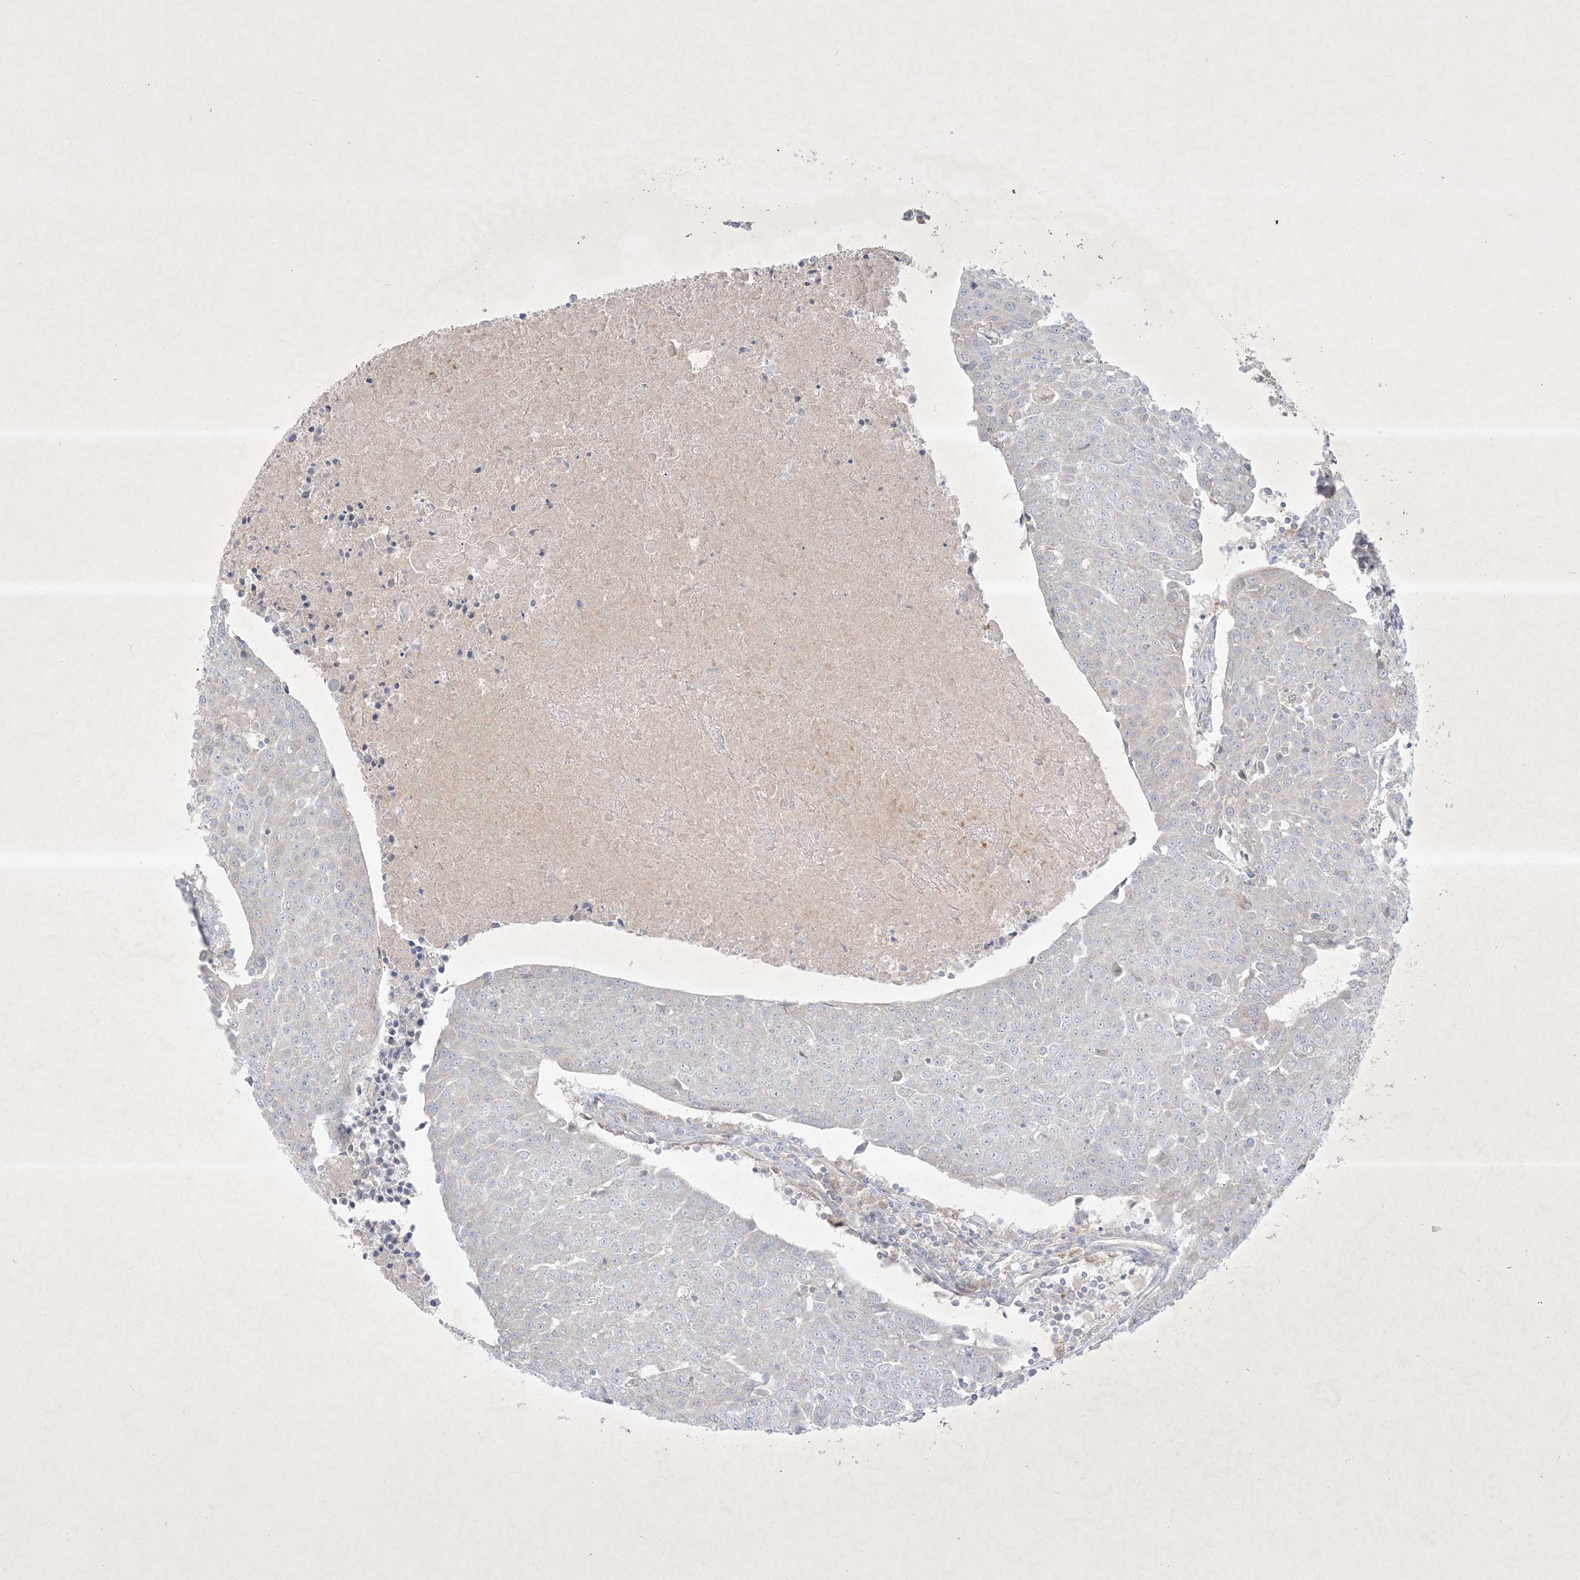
{"staining": {"intensity": "negative", "quantity": "none", "location": "none"}, "tissue": "urothelial cancer", "cell_type": "Tumor cells", "image_type": "cancer", "snomed": [{"axis": "morphology", "description": "Urothelial carcinoma, High grade"}, {"axis": "topography", "description": "Urinary bladder"}], "caption": "A high-resolution histopathology image shows IHC staining of high-grade urothelial carcinoma, which demonstrates no significant staining in tumor cells.", "gene": "PLEKHA3", "patient": {"sex": "female", "age": 85}}